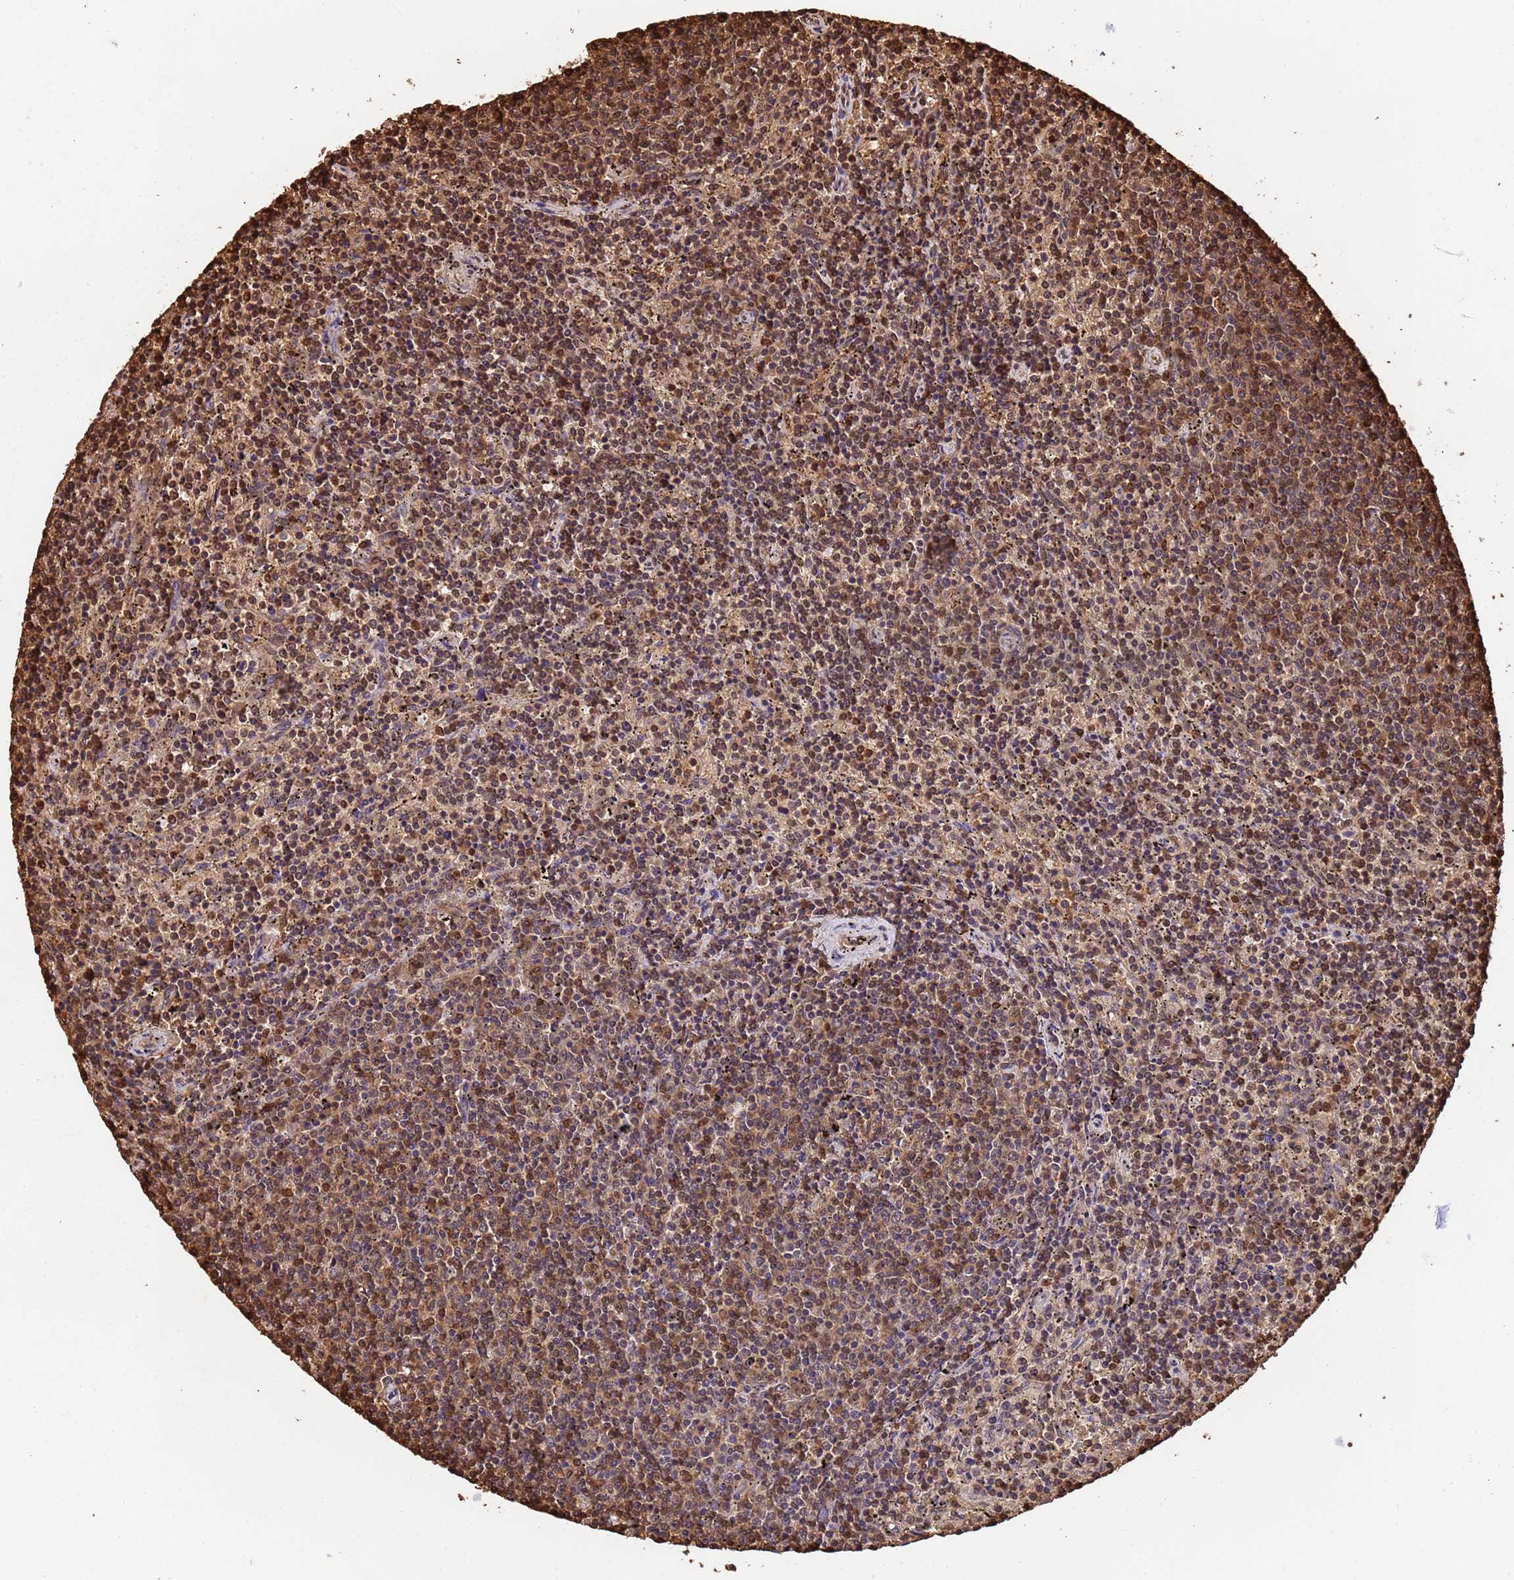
{"staining": {"intensity": "moderate", "quantity": ">75%", "location": "cytoplasmic/membranous,nuclear"}, "tissue": "lymphoma", "cell_type": "Tumor cells", "image_type": "cancer", "snomed": [{"axis": "morphology", "description": "Malignant lymphoma, non-Hodgkin's type, Low grade"}, {"axis": "topography", "description": "Spleen"}], "caption": "A micrograph of human lymphoma stained for a protein reveals moderate cytoplasmic/membranous and nuclear brown staining in tumor cells. The protein is shown in brown color, while the nuclei are stained blue.", "gene": "SUMO4", "patient": {"sex": "female", "age": 50}}